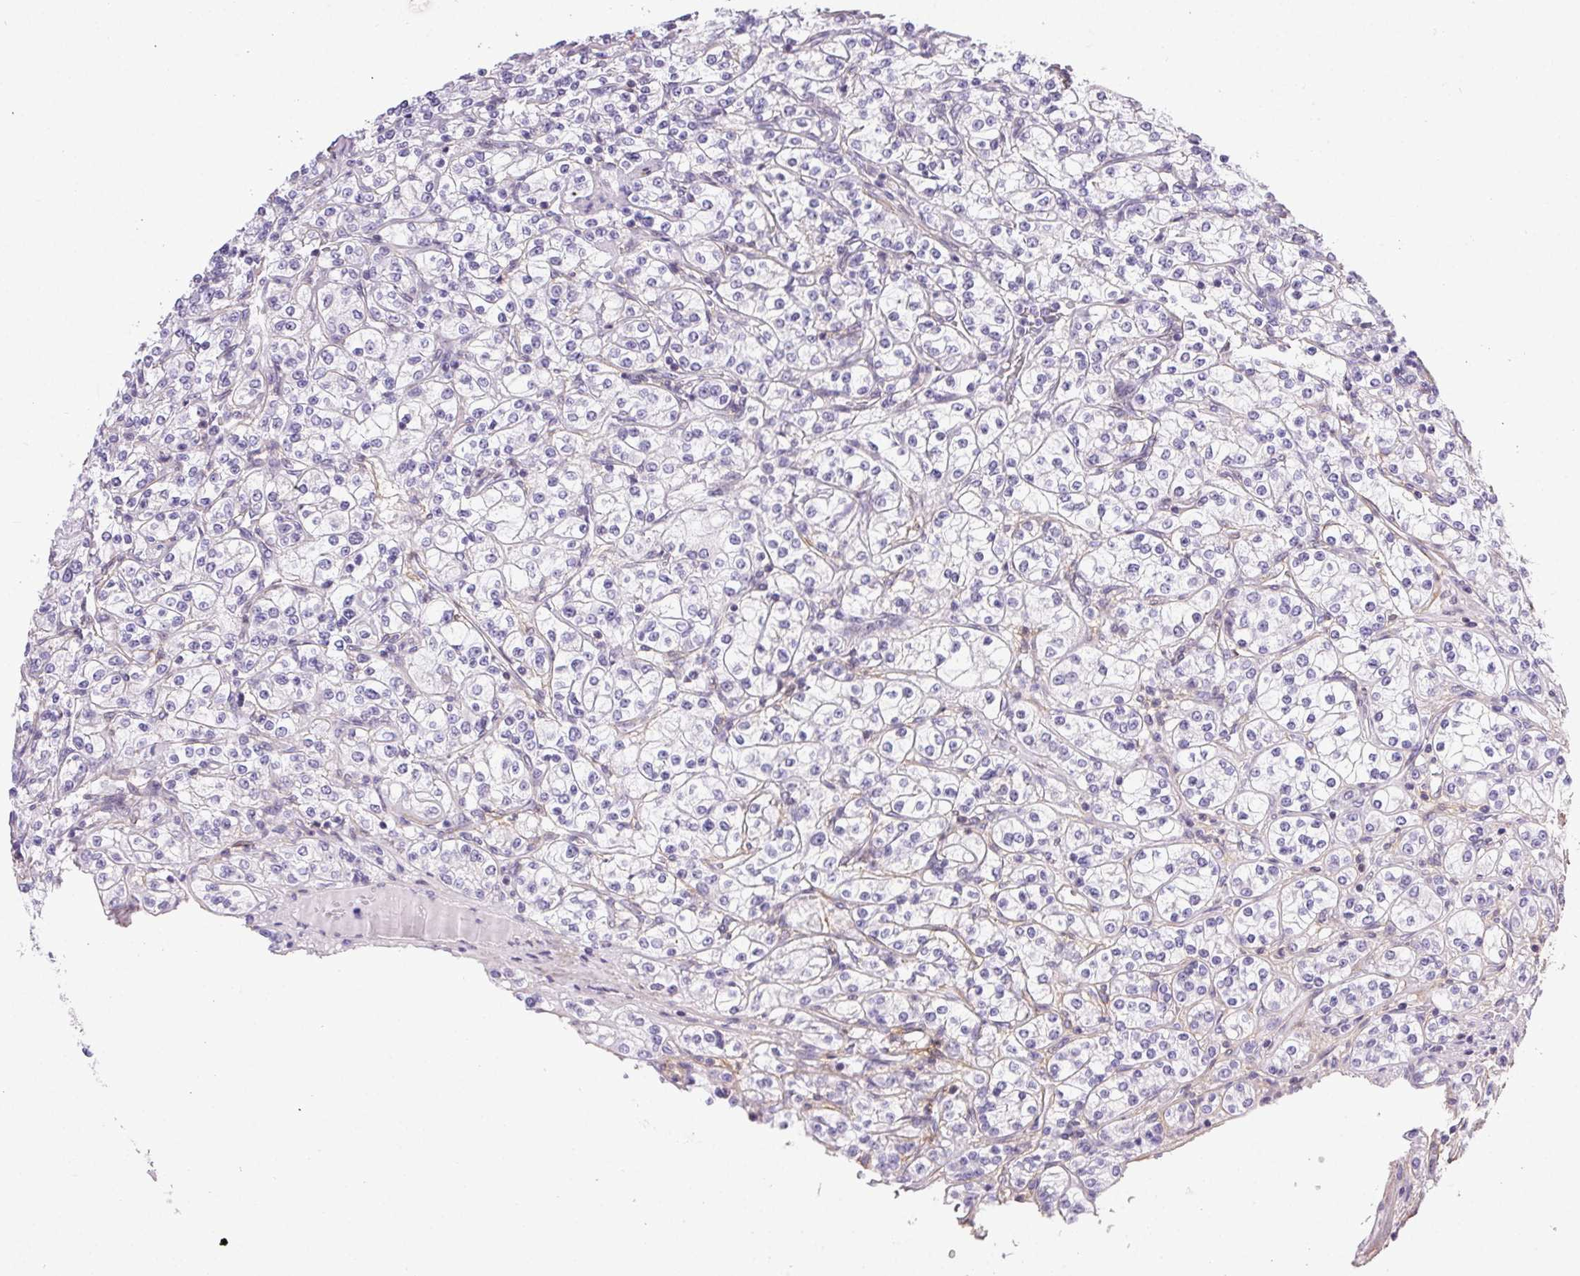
{"staining": {"intensity": "negative", "quantity": "none", "location": "none"}, "tissue": "renal cancer", "cell_type": "Tumor cells", "image_type": "cancer", "snomed": [{"axis": "morphology", "description": "Adenocarcinoma, NOS"}, {"axis": "topography", "description": "Kidney"}], "caption": "Renal adenocarcinoma stained for a protein using immunohistochemistry (IHC) displays no staining tumor cells.", "gene": "PDZD2", "patient": {"sex": "male", "age": 77}}